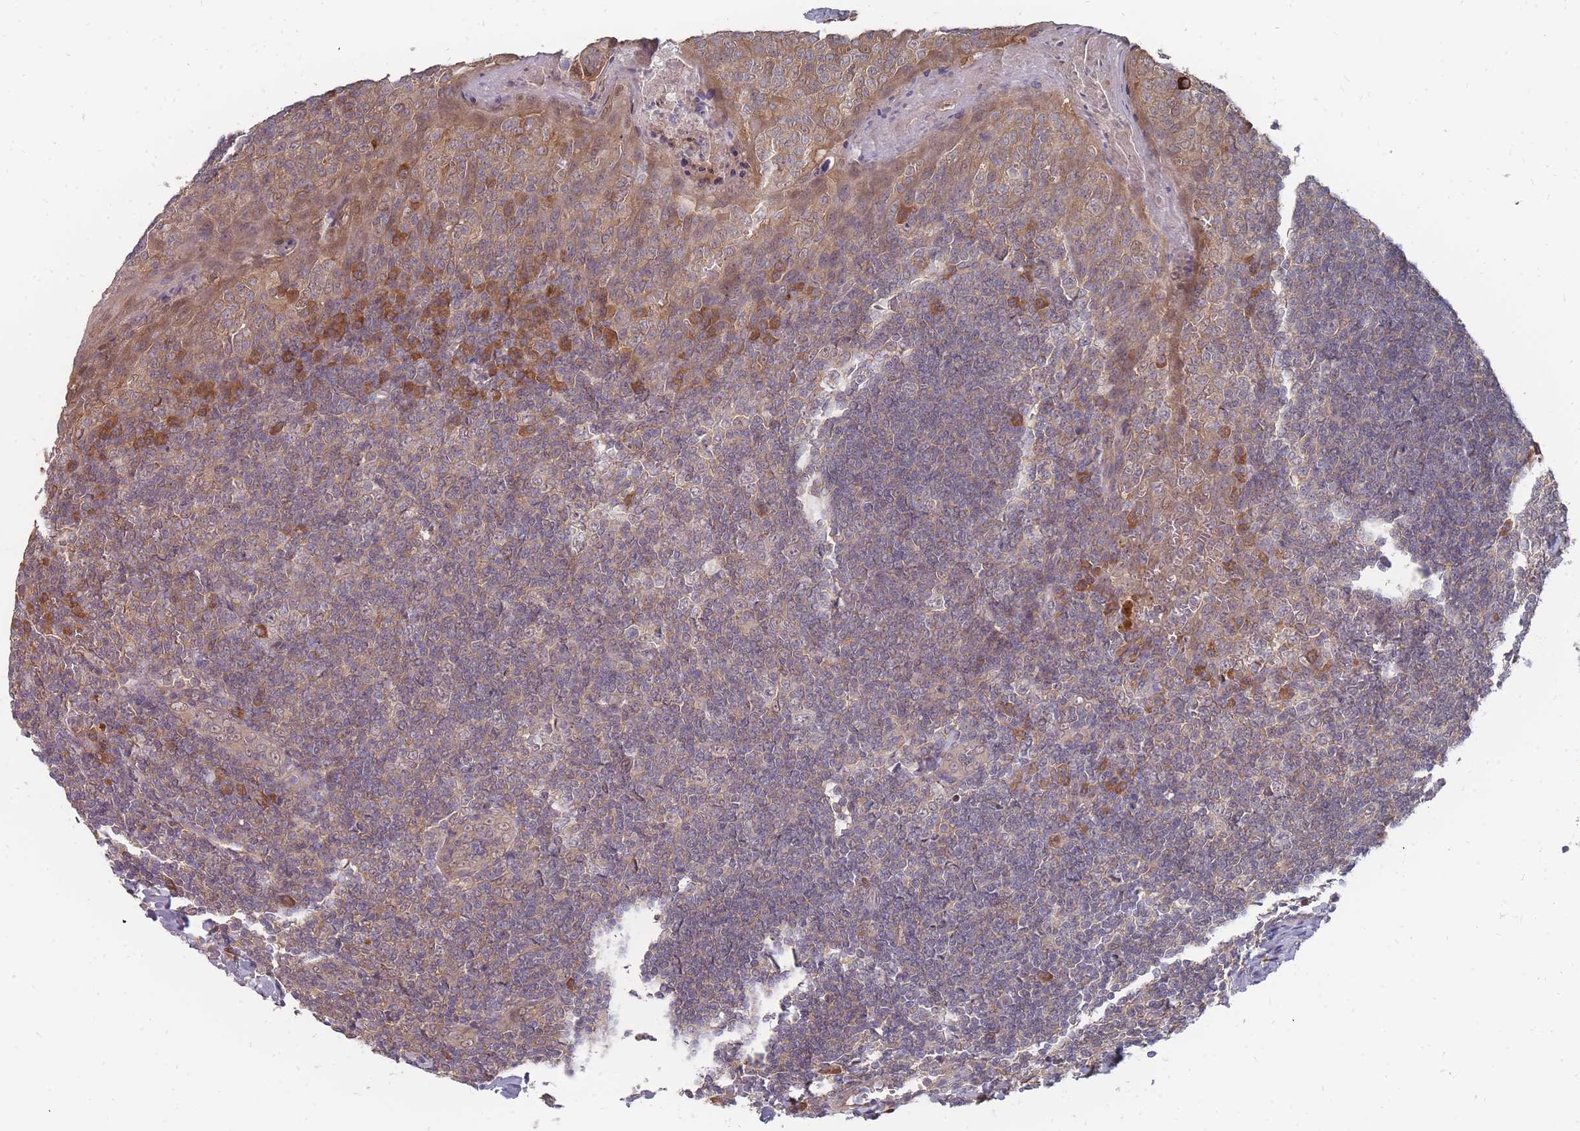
{"staining": {"intensity": "moderate", "quantity": "<25%", "location": "cytoplasmic/membranous"}, "tissue": "tonsil", "cell_type": "Germinal center cells", "image_type": "normal", "snomed": [{"axis": "morphology", "description": "Normal tissue, NOS"}, {"axis": "topography", "description": "Tonsil"}], "caption": "Tonsil was stained to show a protein in brown. There is low levels of moderate cytoplasmic/membranous expression in approximately <25% of germinal center cells. The protein is stained brown, and the nuclei are stained in blue (DAB (3,3'-diaminobenzidine) IHC with brightfield microscopy, high magnification).", "gene": "NKD1", "patient": {"sex": "male", "age": 27}}